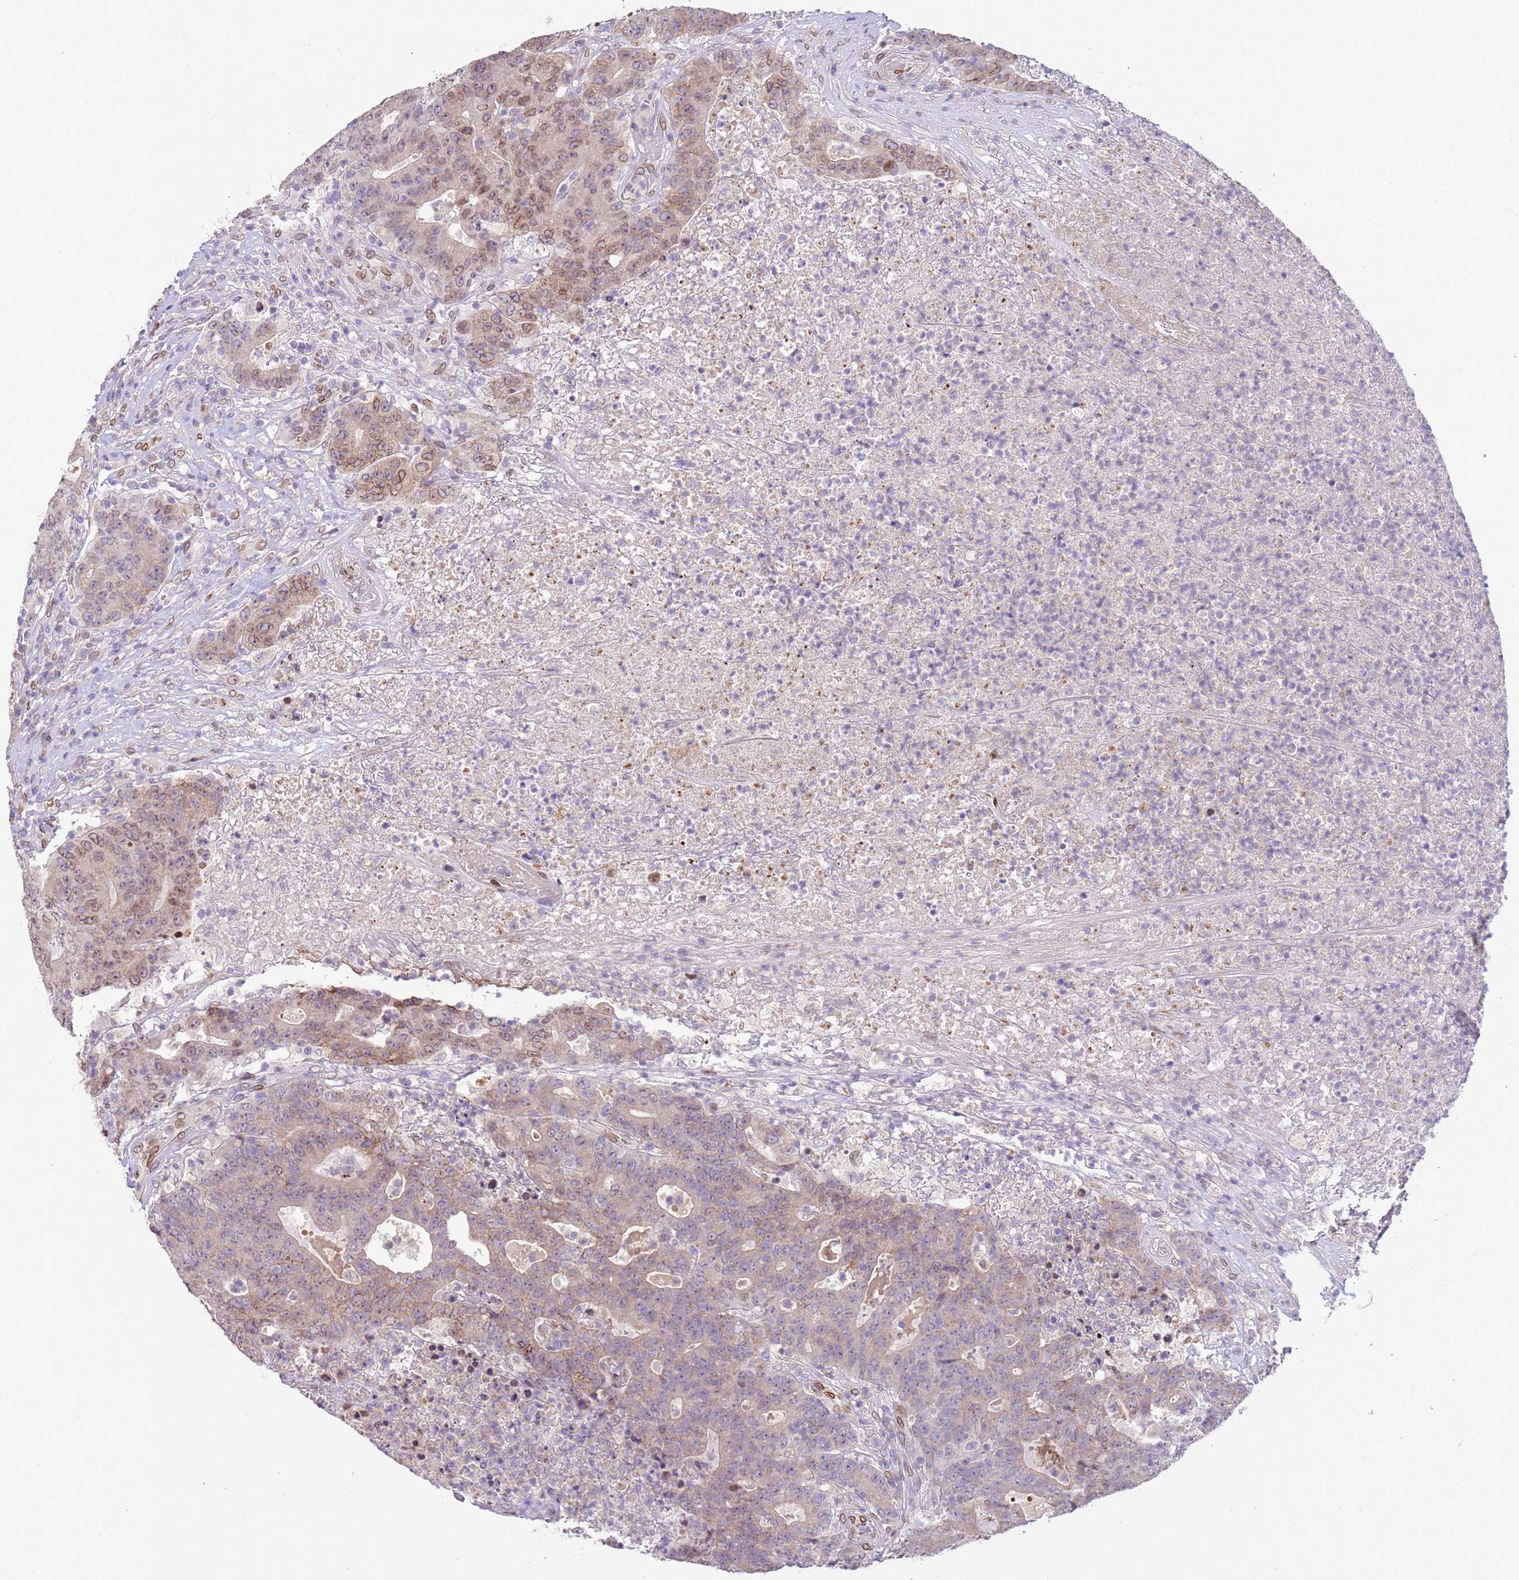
{"staining": {"intensity": "weak", "quantity": "25%-75%", "location": "cytoplasmic/membranous,nuclear"}, "tissue": "colorectal cancer", "cell_type": "Tumor cells", "image_type": "cancer", "snomed": [{"axis": "morphology", "description": "Adenocarcinoma, NOS"}, {"axis": "topography", "description": "Colon"}], "caption": "This histopathology image displays immunohistochemistry (IHC) staining of human colorectal cancer, with low weak cytoplasmic/membranous and nuclear expression in about 25%-75% of tumor cells.", "gene": "TMEM47", "patient": {"sex": "female", "age": 75}}